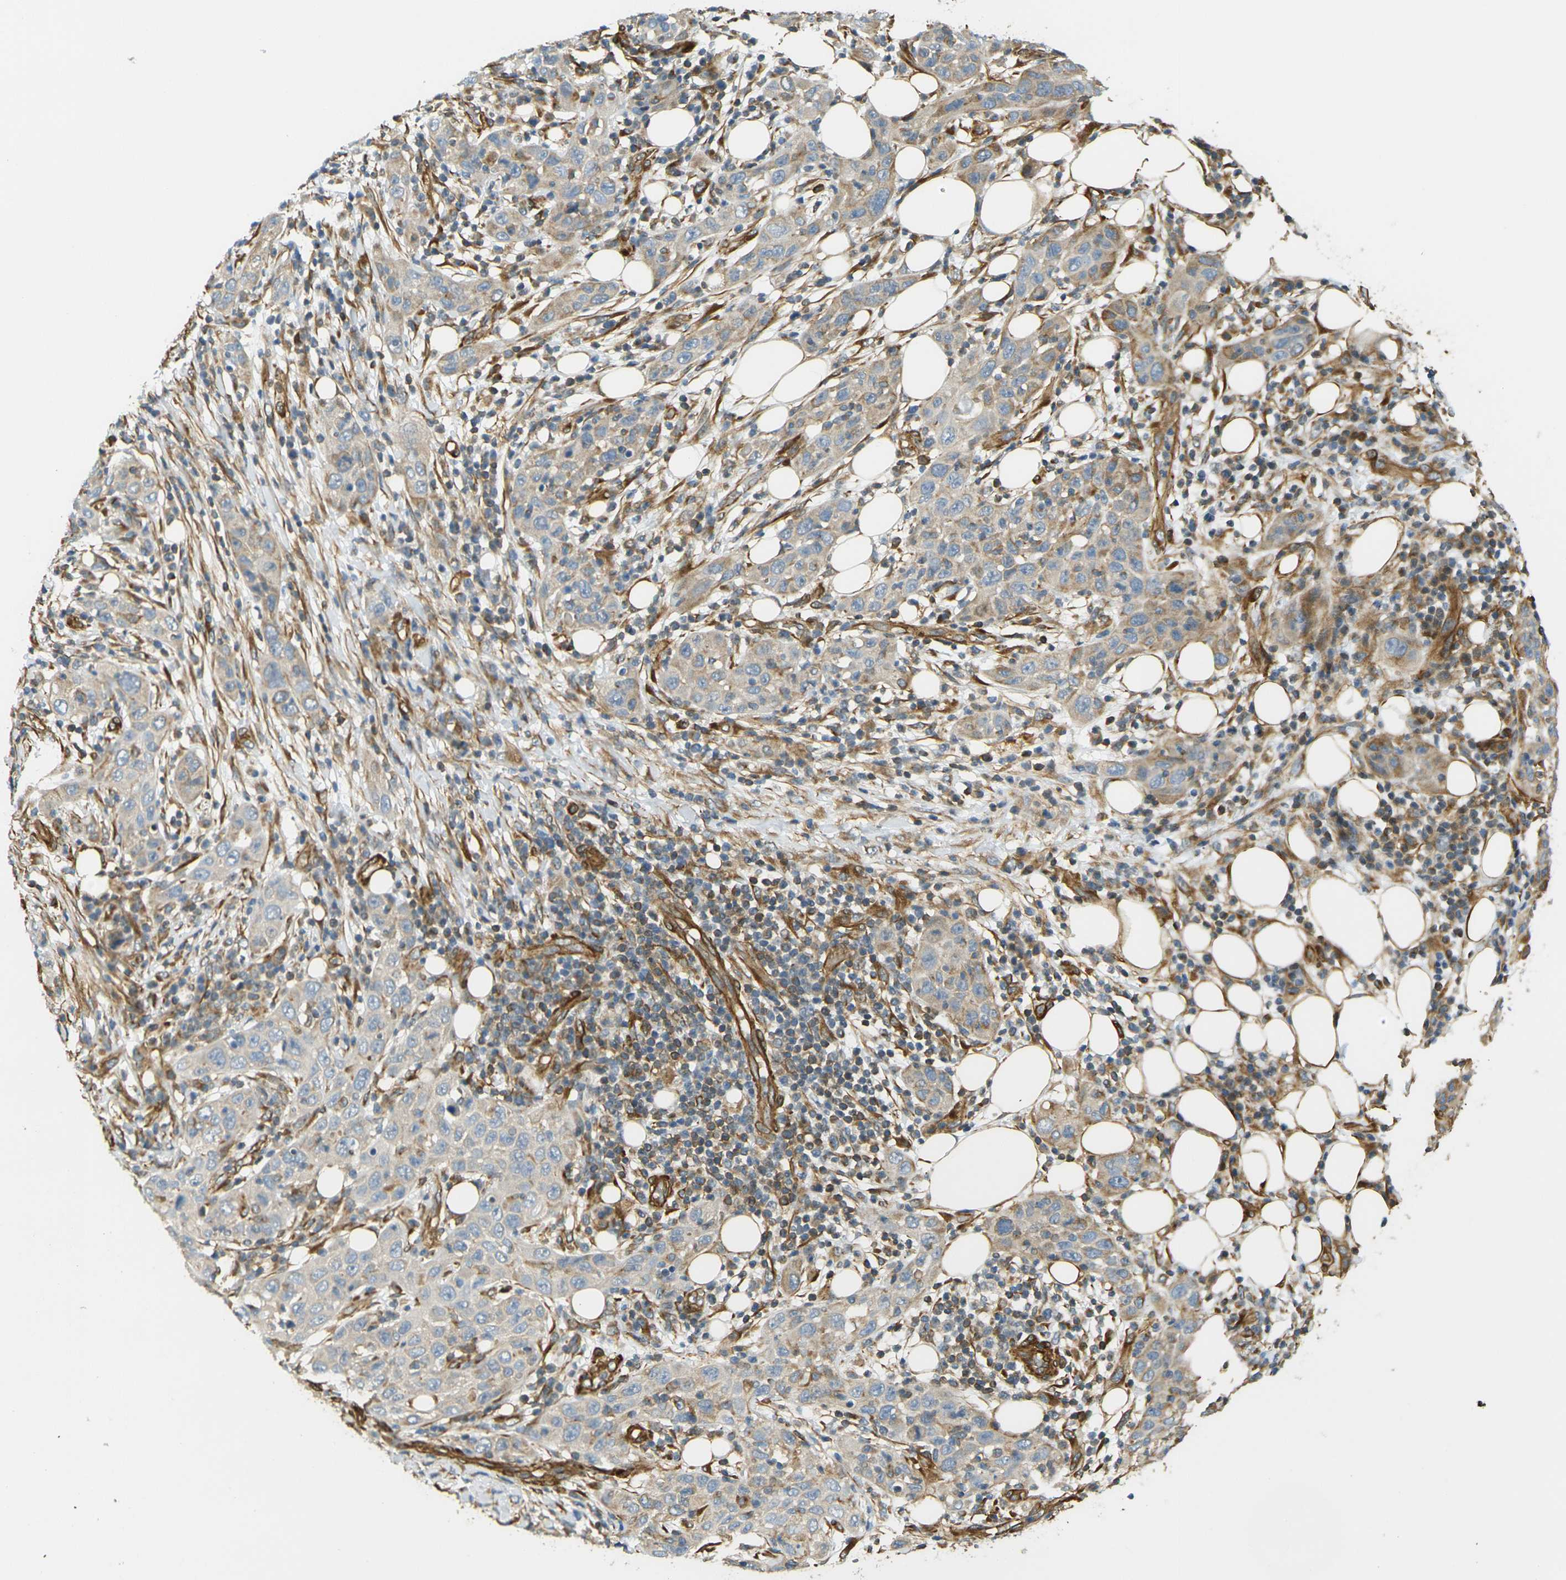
{"staining": {"intensity": "weak", "quantity": "25%-75%", "location": "cytoplasmic/membranous"}, "tissue": "skin cancer", "cell_type": "Tumor cells", "image_type": "cancer", "snomed": [{"axis": "morphology", "description": "Squamous cell carcinoma, NOS"}, {"axis": "topography", "description": "Skin"}], "caption": "Immunohistochemistry (IHC) of human skin squamous cell carcinoma displays low levels of weak cytoplasmic/membranous staining in approximately 25%-75% of tumor cells. The staining was performed using DAB (3,3'-diaminobenzidine) to visualize the protein expression in brown, while the nuclei were stained in blue with hematoxylin (Magnification: 20x).", "gene": "CYTH3", "patient": {"sex": "female", "age": 88}}